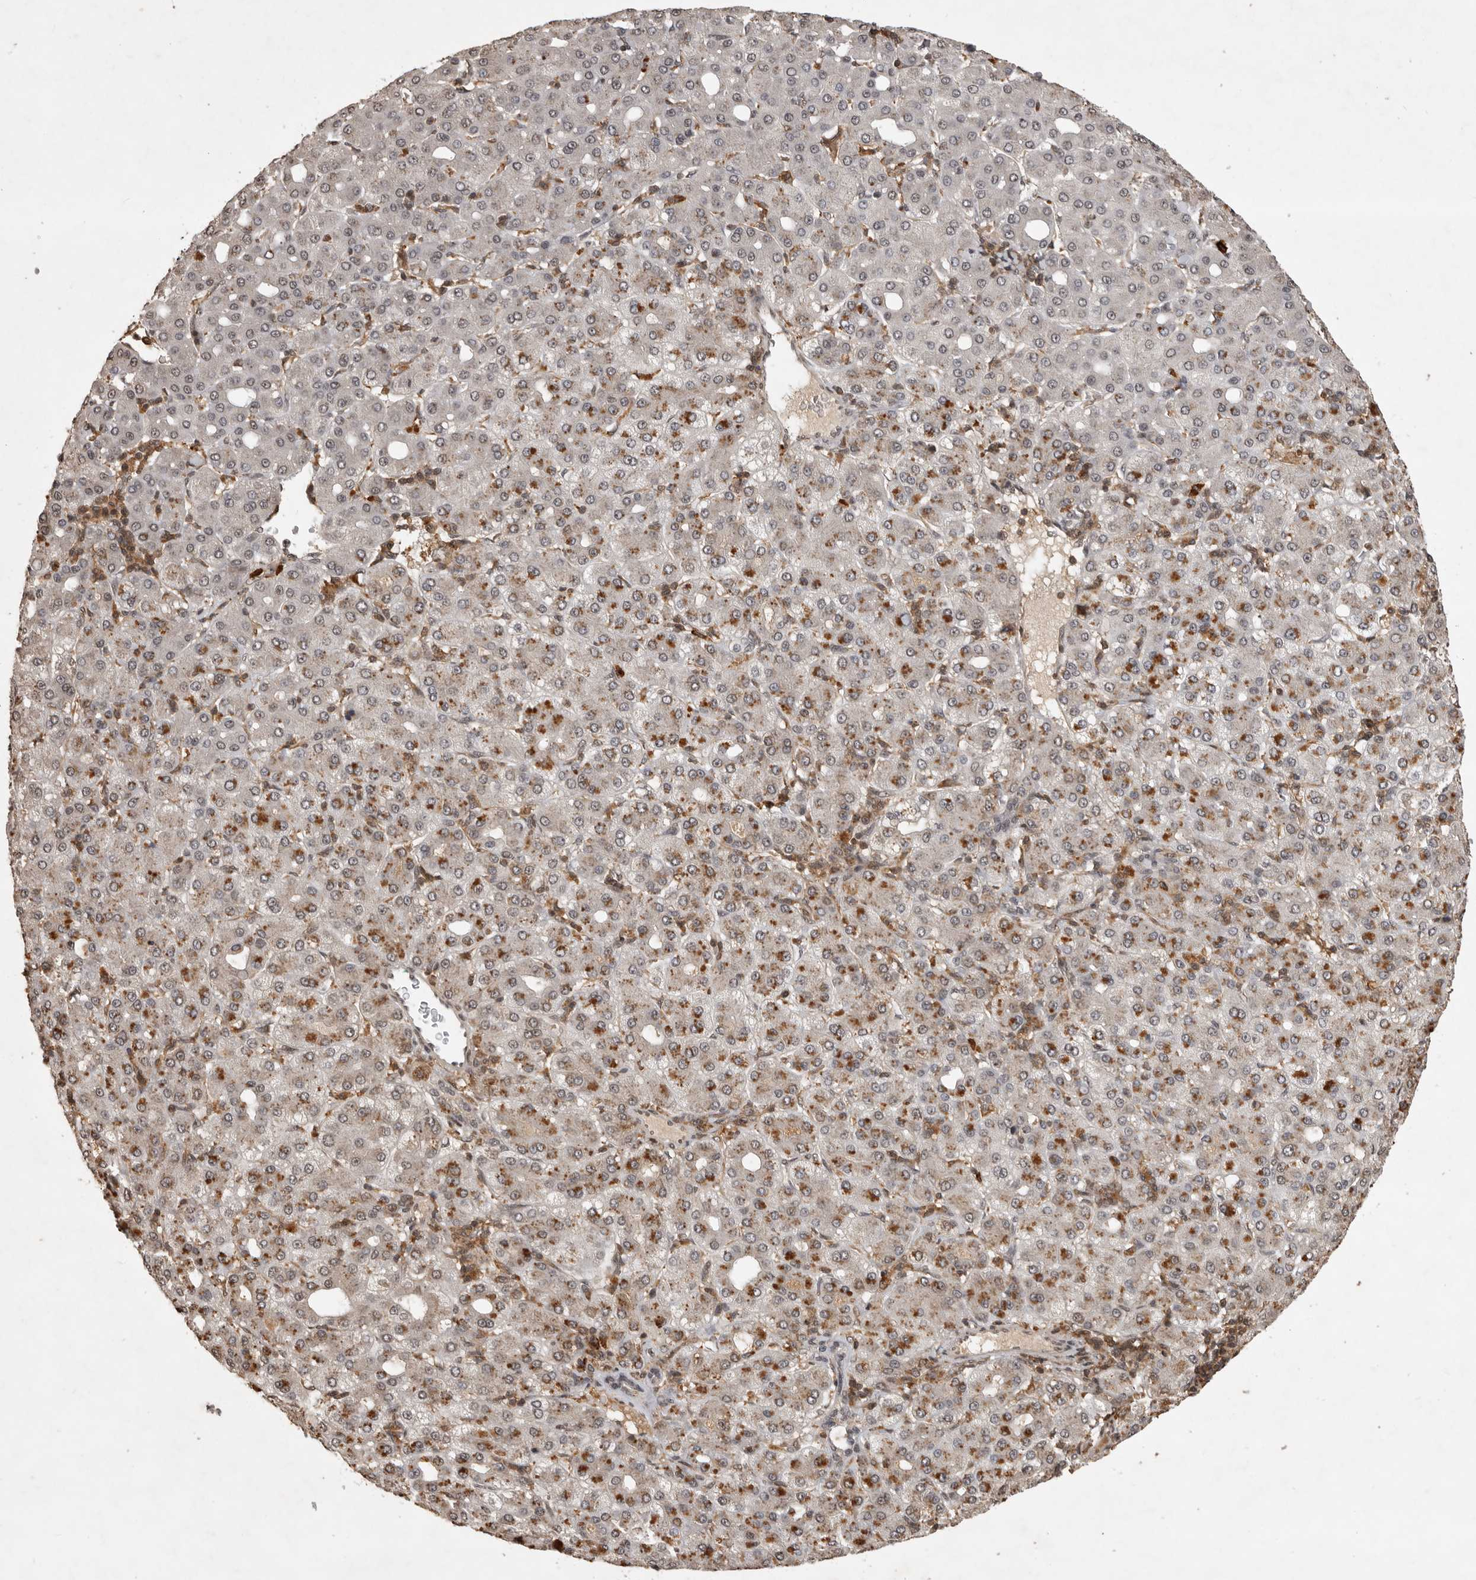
{"staining": {"intensity": "moderate", "quantity": "25%-75%", "location": "cytoplasmic/membranous"}, "tissue": "liver cancer", "cell_type": "Tumor cells", "image_type": "cancer", "snomed": [{"axis": "morphology", "description": "Carcinoma, Hepatocellular, NOS"}, {"axis": "topography", "description": "Liver"}], "caption": "DAB (3,3'-diaminobenzidine) immunohistochemical staining of human liver cancer displays moderate cytoplasmic/membranous protein expression in about 25%-75% of tumor cells. The staining was performed using DAB (3,3'-diaminobenzidine) to visualize the protein expression in brown, while the nuclei were stained in blue with hematoxylin (Magnification: 20x).", "gene": "CBLL1", "patient": {"sex": "male", "age": 65}}